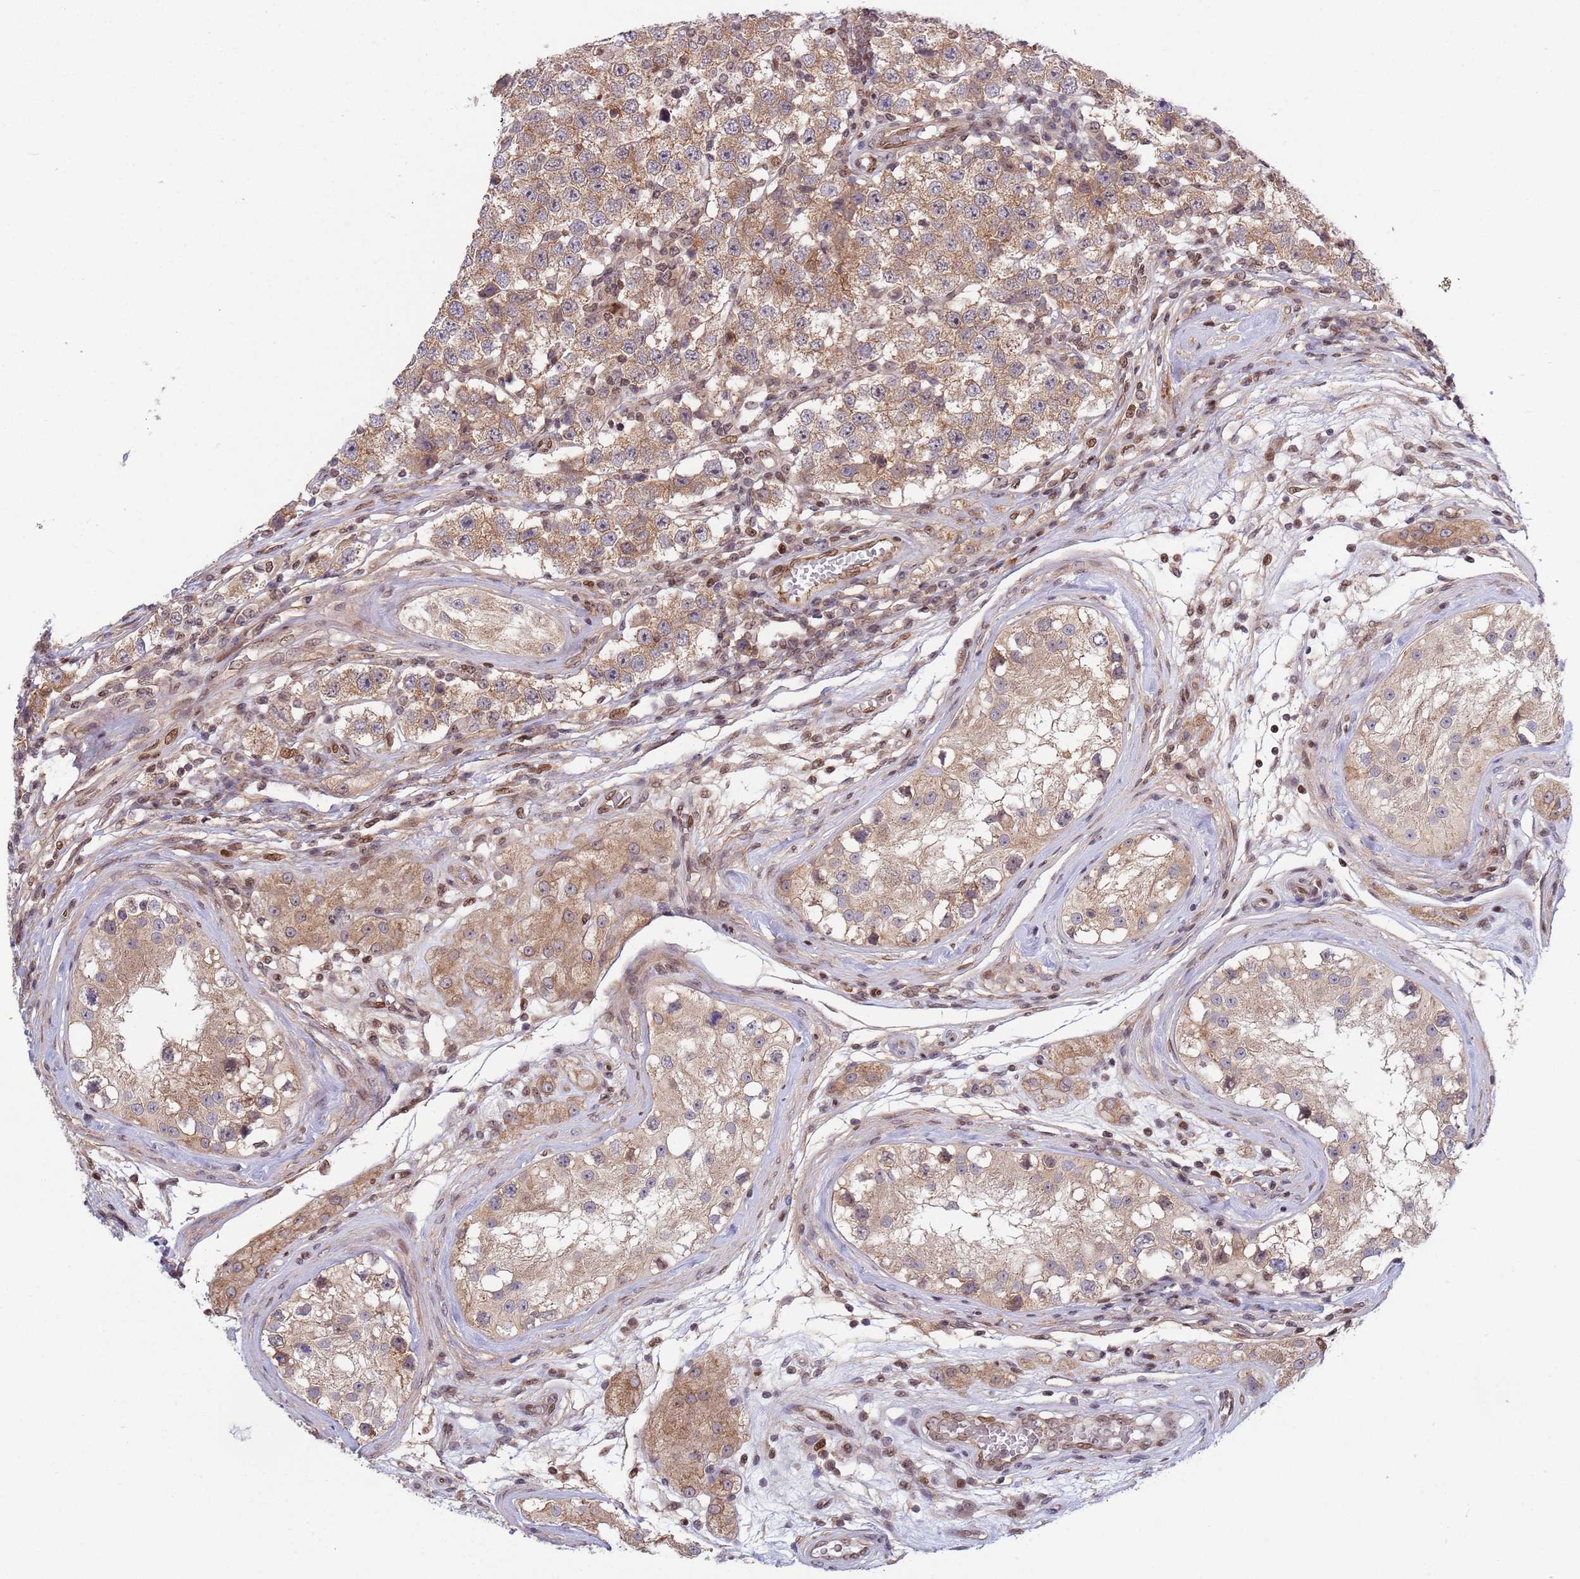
{"staining": {"intensity": "moderate", "quantity": ">75%", "location": "cytoplasmic/membranous"}, "tissue": "testis cancer", "cell_type": "Tumor cells", "image_type": "cancer", "snomed": [{"axis": "morphology", "description": "Seminoma, NOS"}, {"axis": "topography", "description": "Testis"}], "caption": "Protein staining of testis seminoma tissue demonstrates moderate cytoplasmic/membranous expression in about >75% of tumor cells.", "gene": "TBX10", "patient": {"sex": "male", "age": 34}}